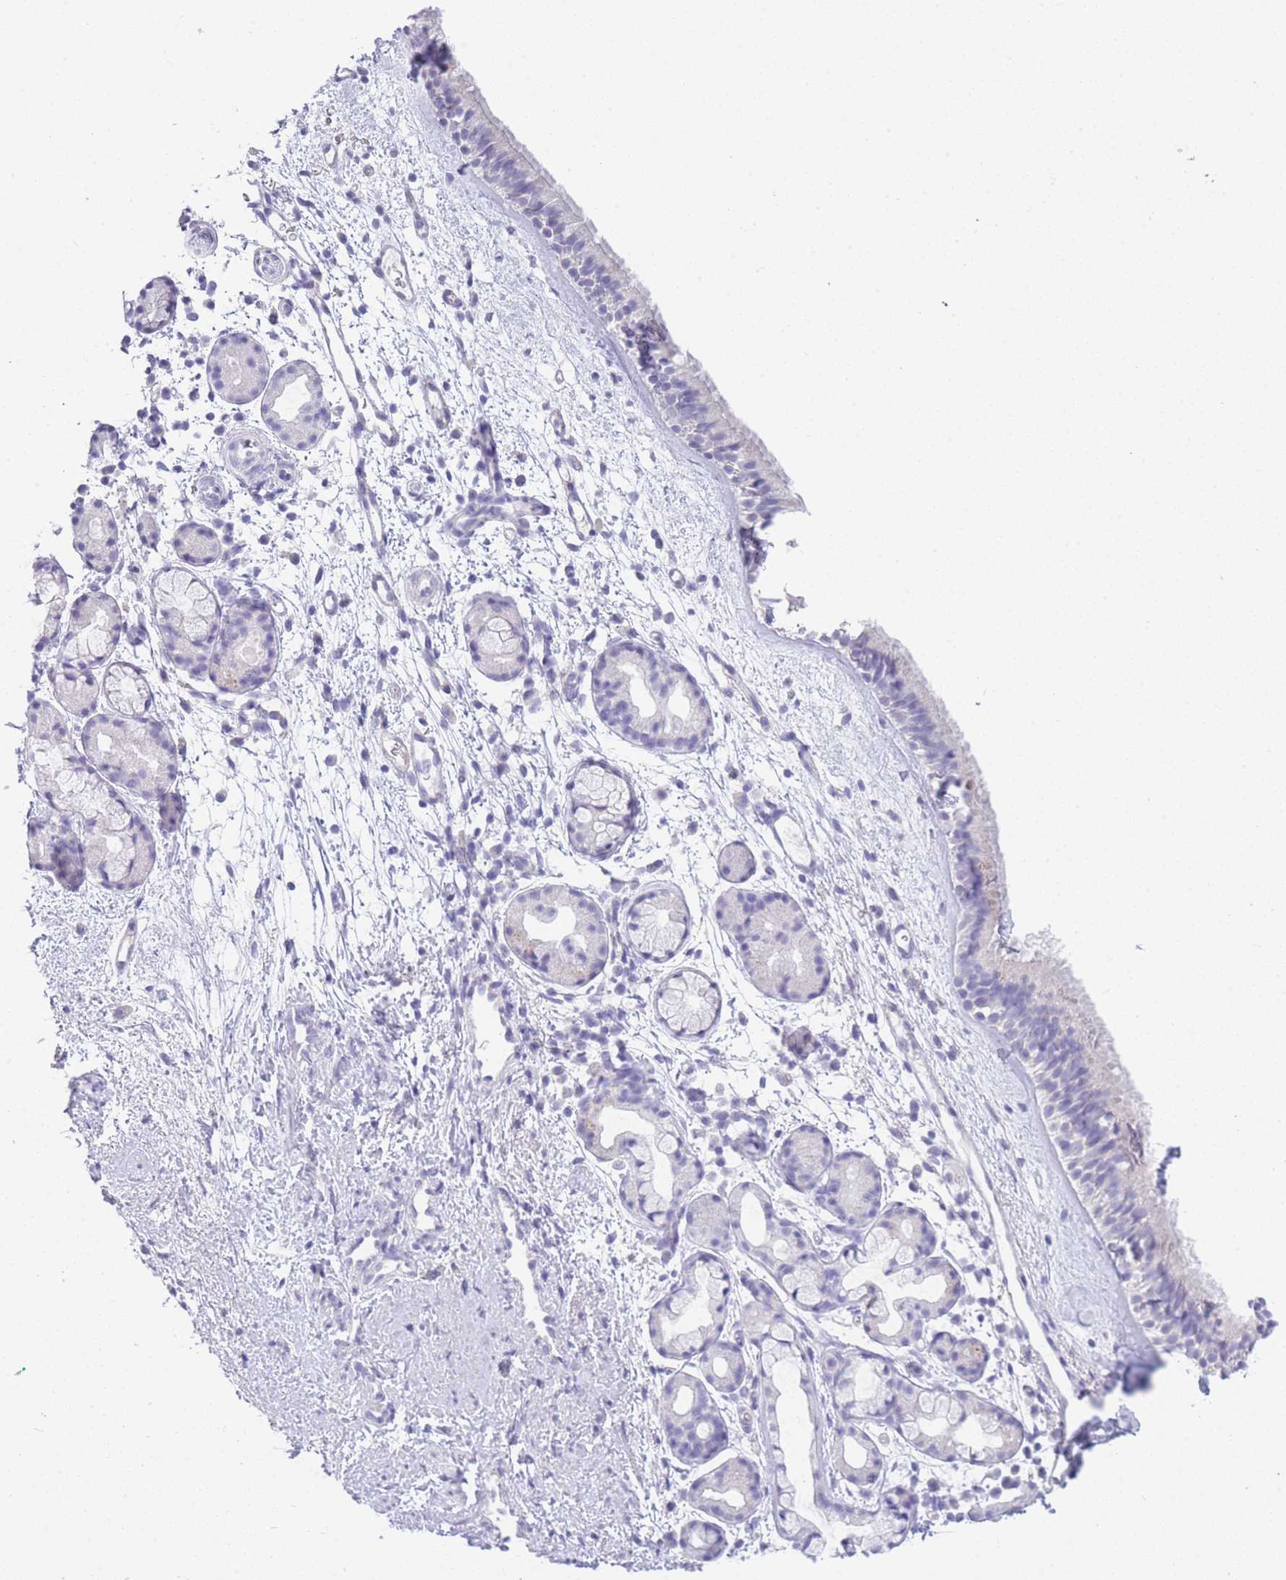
{"staining": {"intensity": "negative", "quantity": "none", "location": "none"}, "tissue": "nasopharynx", "cell_type": "Respiratory epithelial cells", "image_type": "normal", "snomed": [{"axis": "morphology", "description": "Normal tissue, NOS"}, {"axis": "topography", "description": "Nasopharynx"}], "caption": "Respiratory epithelial cells are negative for brown protein staining in normal nasopharynx. (DAB (3,3'-diaminobenzidine) IHC, high magnification).", "gene": "RHO", "patient": {"sex": "female", "age": 81}}